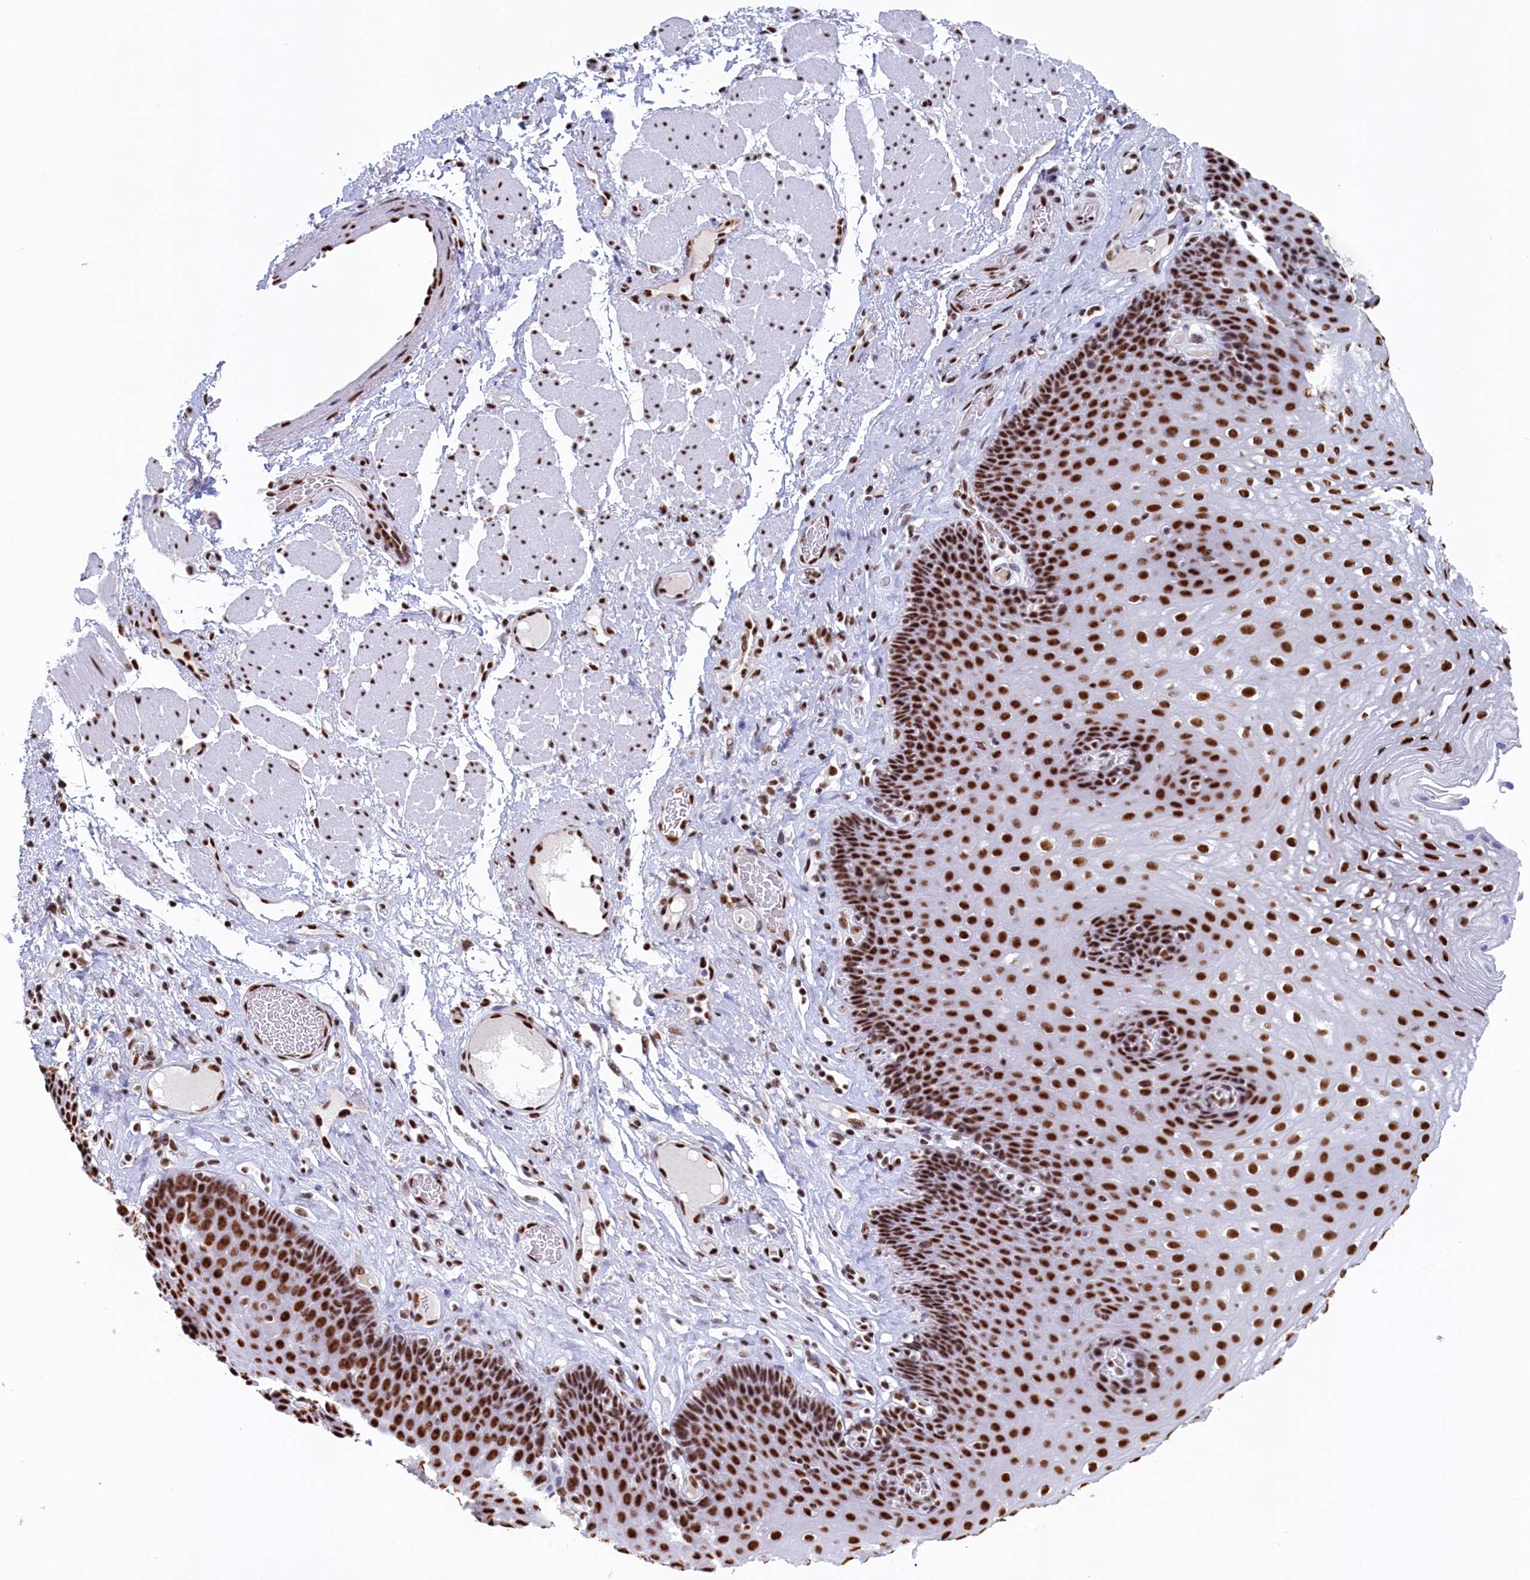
{"staining": {"intensity": "strong", "quantity": "25%-75%", "location": "nuclear"}, "tissue": "esophagus", "cell_type": "Squamous epithelial cells", "image_type": "normal", "snomed": [{"axis": "morphology", "description": "Normal tissue, NOS"}, {"axis": "topography", "description": "Esophagus"}], "caption": "Immunohistochemical staining of benign human esophagus exhibits strong nuclear protein staining in about 25%-75% of squamous epithelial cells.", "gene": "MOSPD3", "patient": {"sex": "female", "age": 66}}